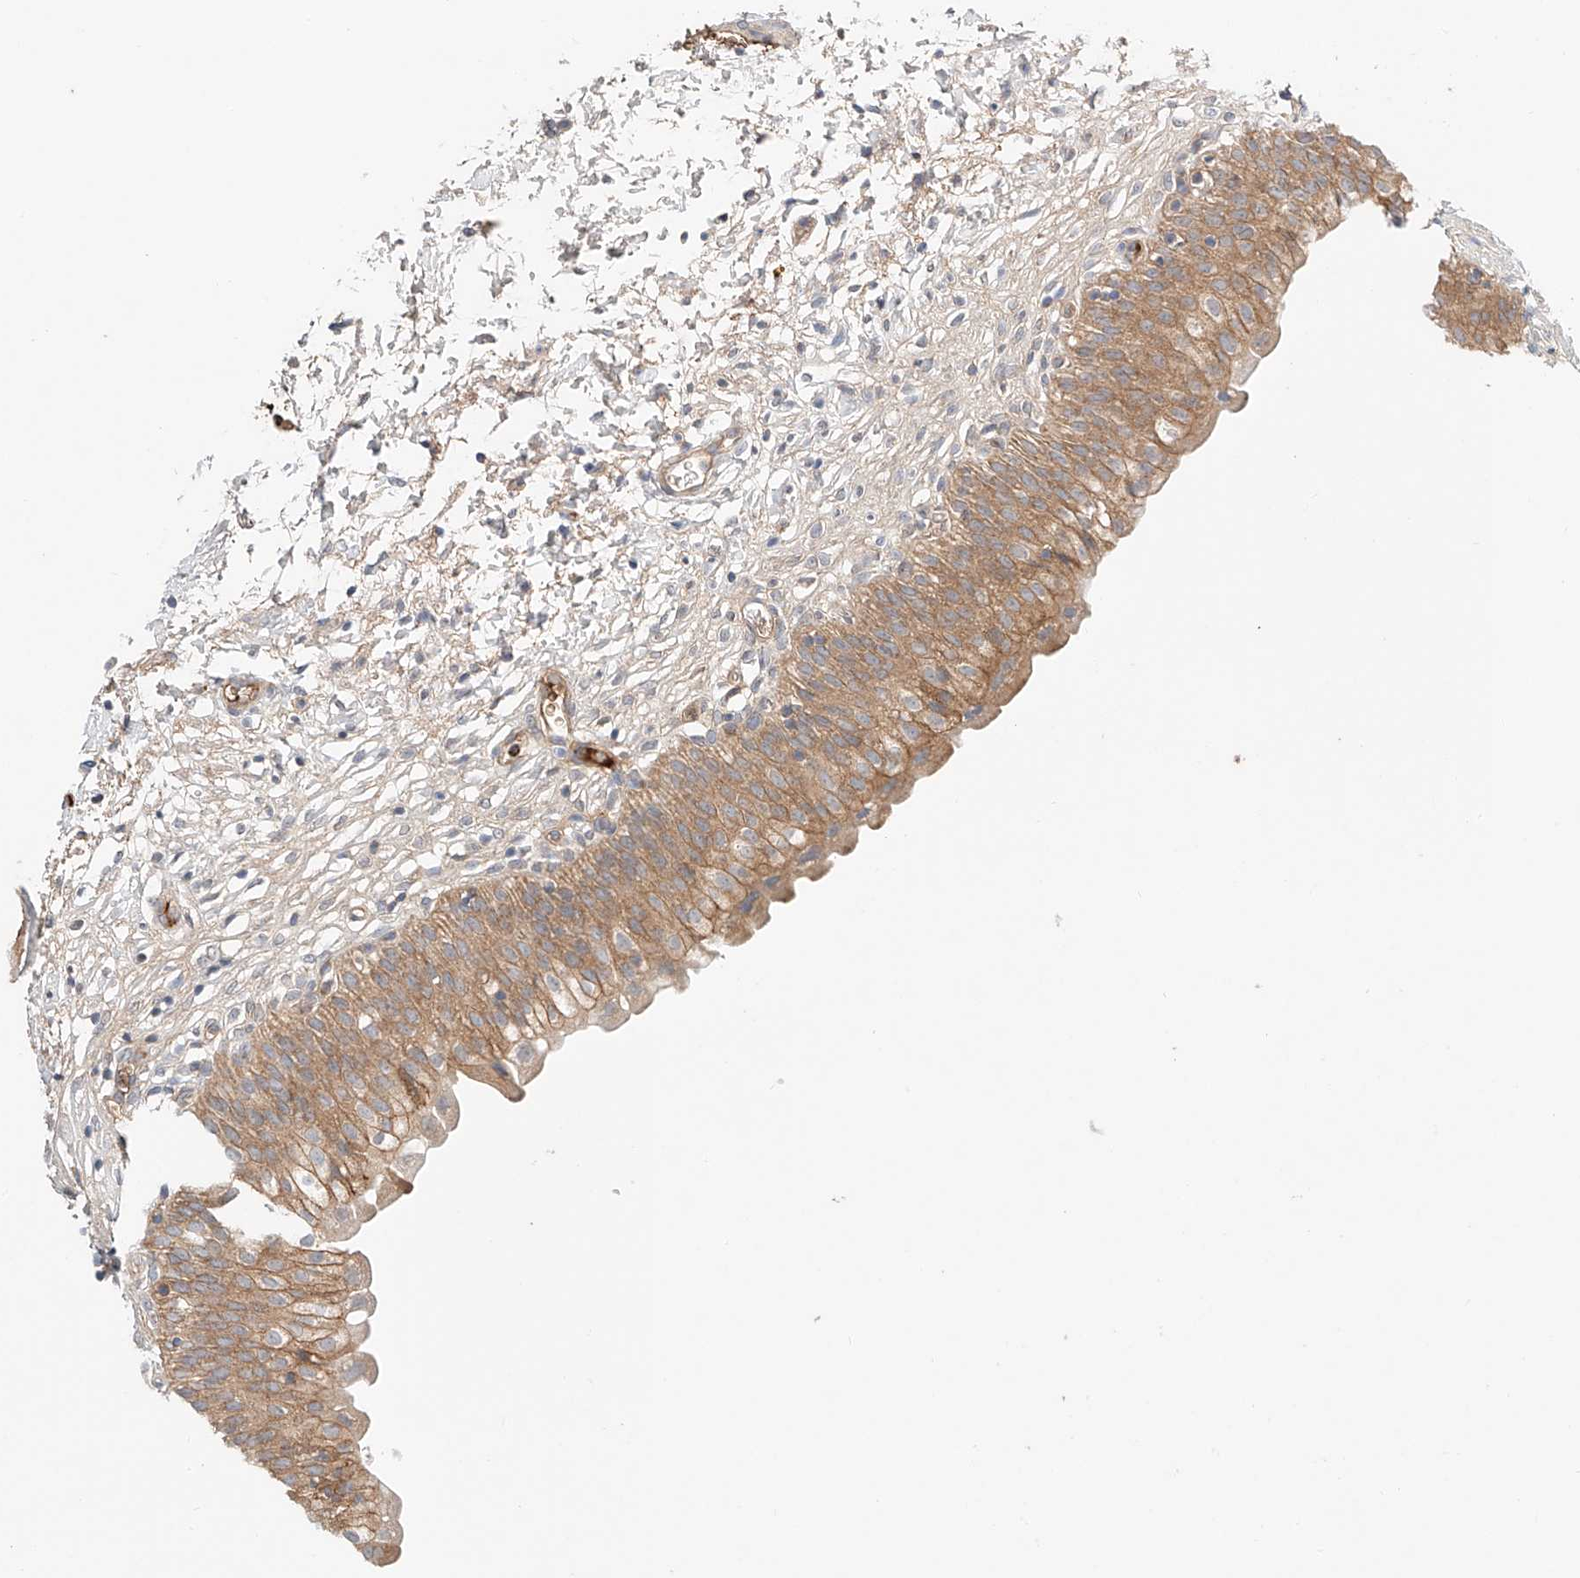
{"staining": {"intensity": "moderate", "quantity": ">75%", "location": "cytoplasmic/membranous"}, "tissue": "urinary bladder", "cell_type": "Urothelial cells", "image_type": "normal", "snomed": [{"axis": "morphology", "description": "Normal tissue, NOS"}, {"axis": "topography", "description": "Urinary bladder"}], "caption": "Human urinary bladder stained with a protein marker reveals moderate staining in urothelial cells.", "gene": "PGGT1B", "patient": {"sex": "male", "age": 55}}